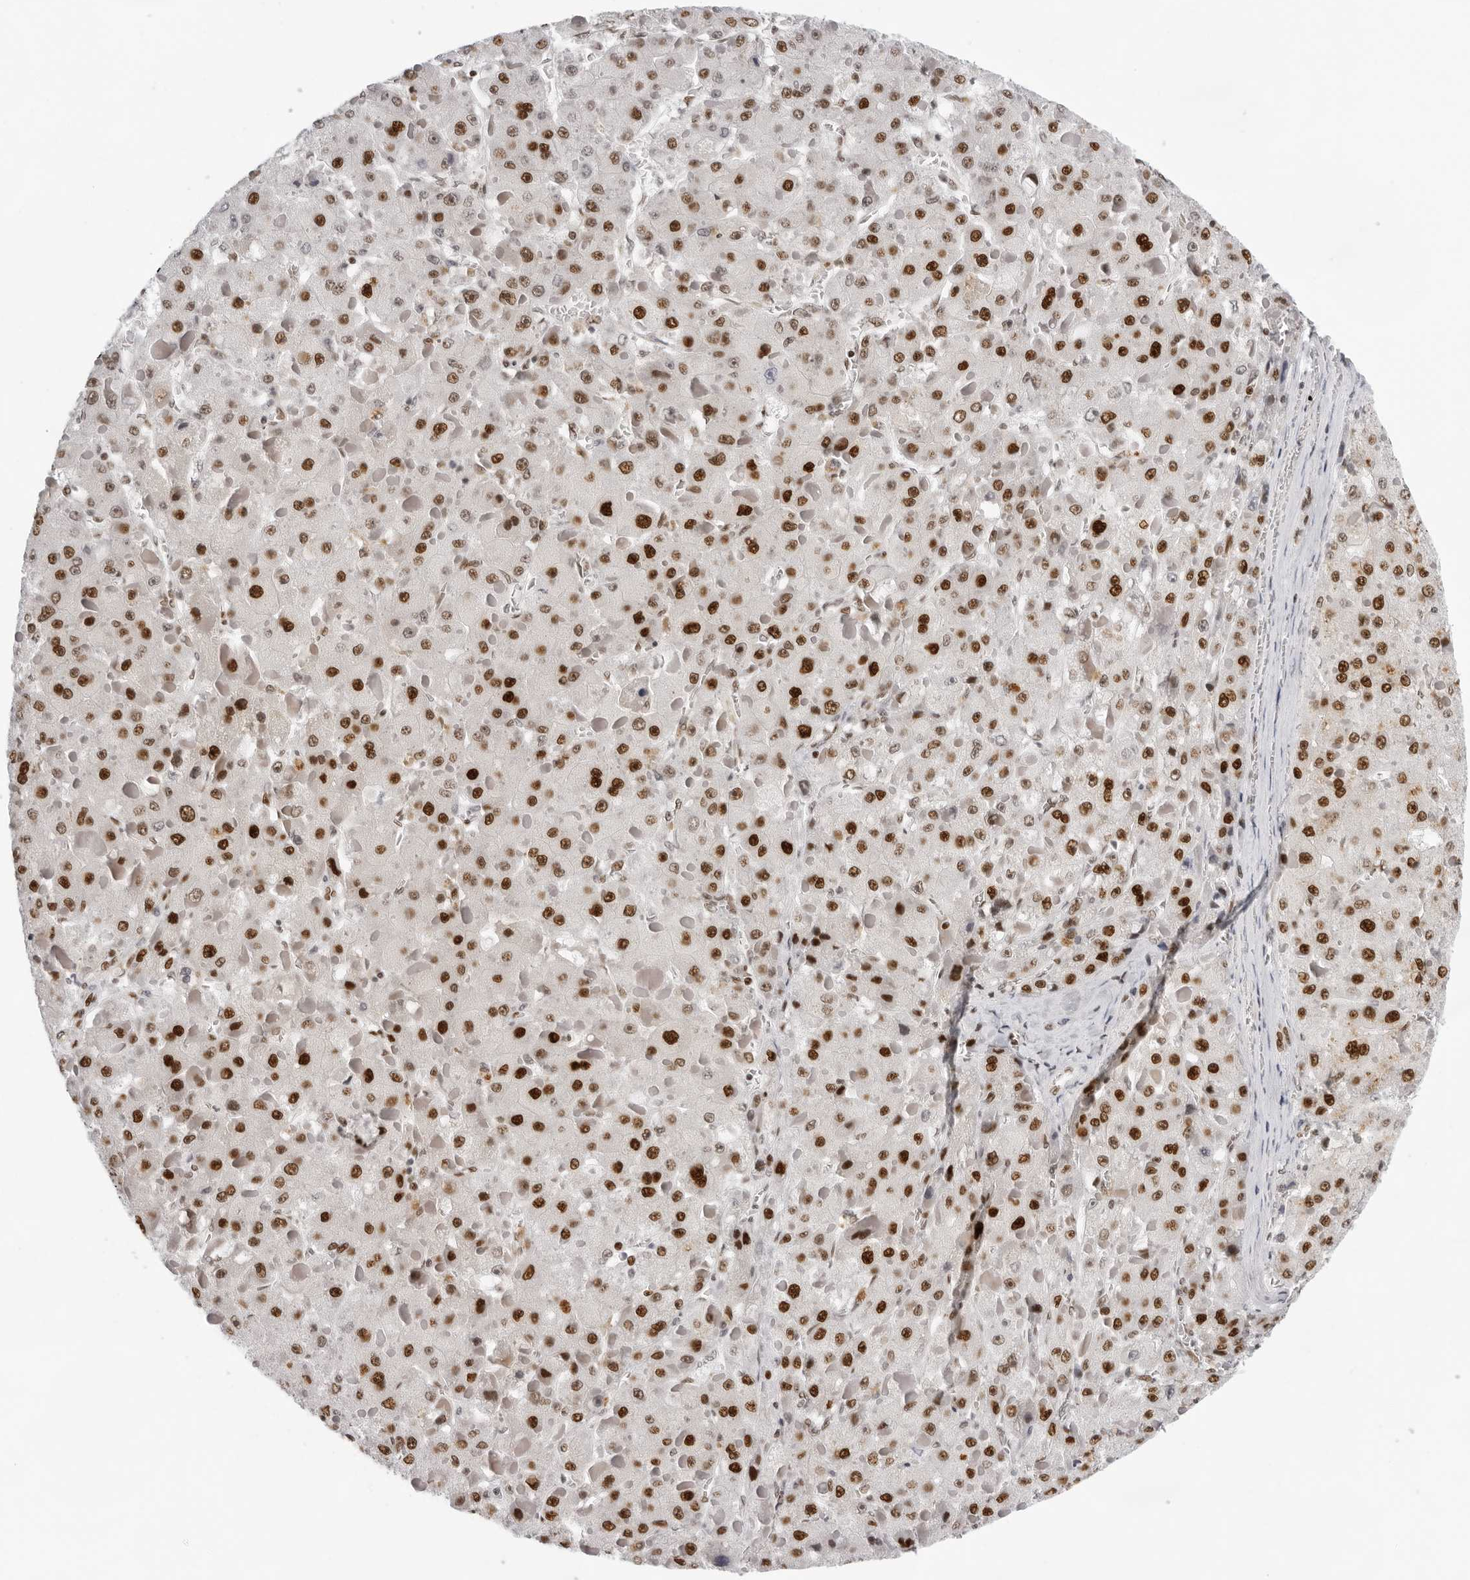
{"staining": {"intensity": "strong", "quantity": ">75%", "location": "nuclear"}, "tissue": "liver cancer", "cell_type": "Tumor cells", "image_type": "cancer", "snomed": [{"axis": "morphology", "description": "Carcinoma, Hepatocellular, NOS"}, {"axis": "topography", "description": "Liver"}], "caption": "High-magnification brightfield microscopy of liver cancer (hepatocellular carcinoma) stained with DAB (brown) and counterstained with hematoxylin (blue). tumor cells exhibit strong nuclear expression is identified in about>75% of cells.", "gene": "OGG1", "patient": {"sex": "female", "age": 73}}